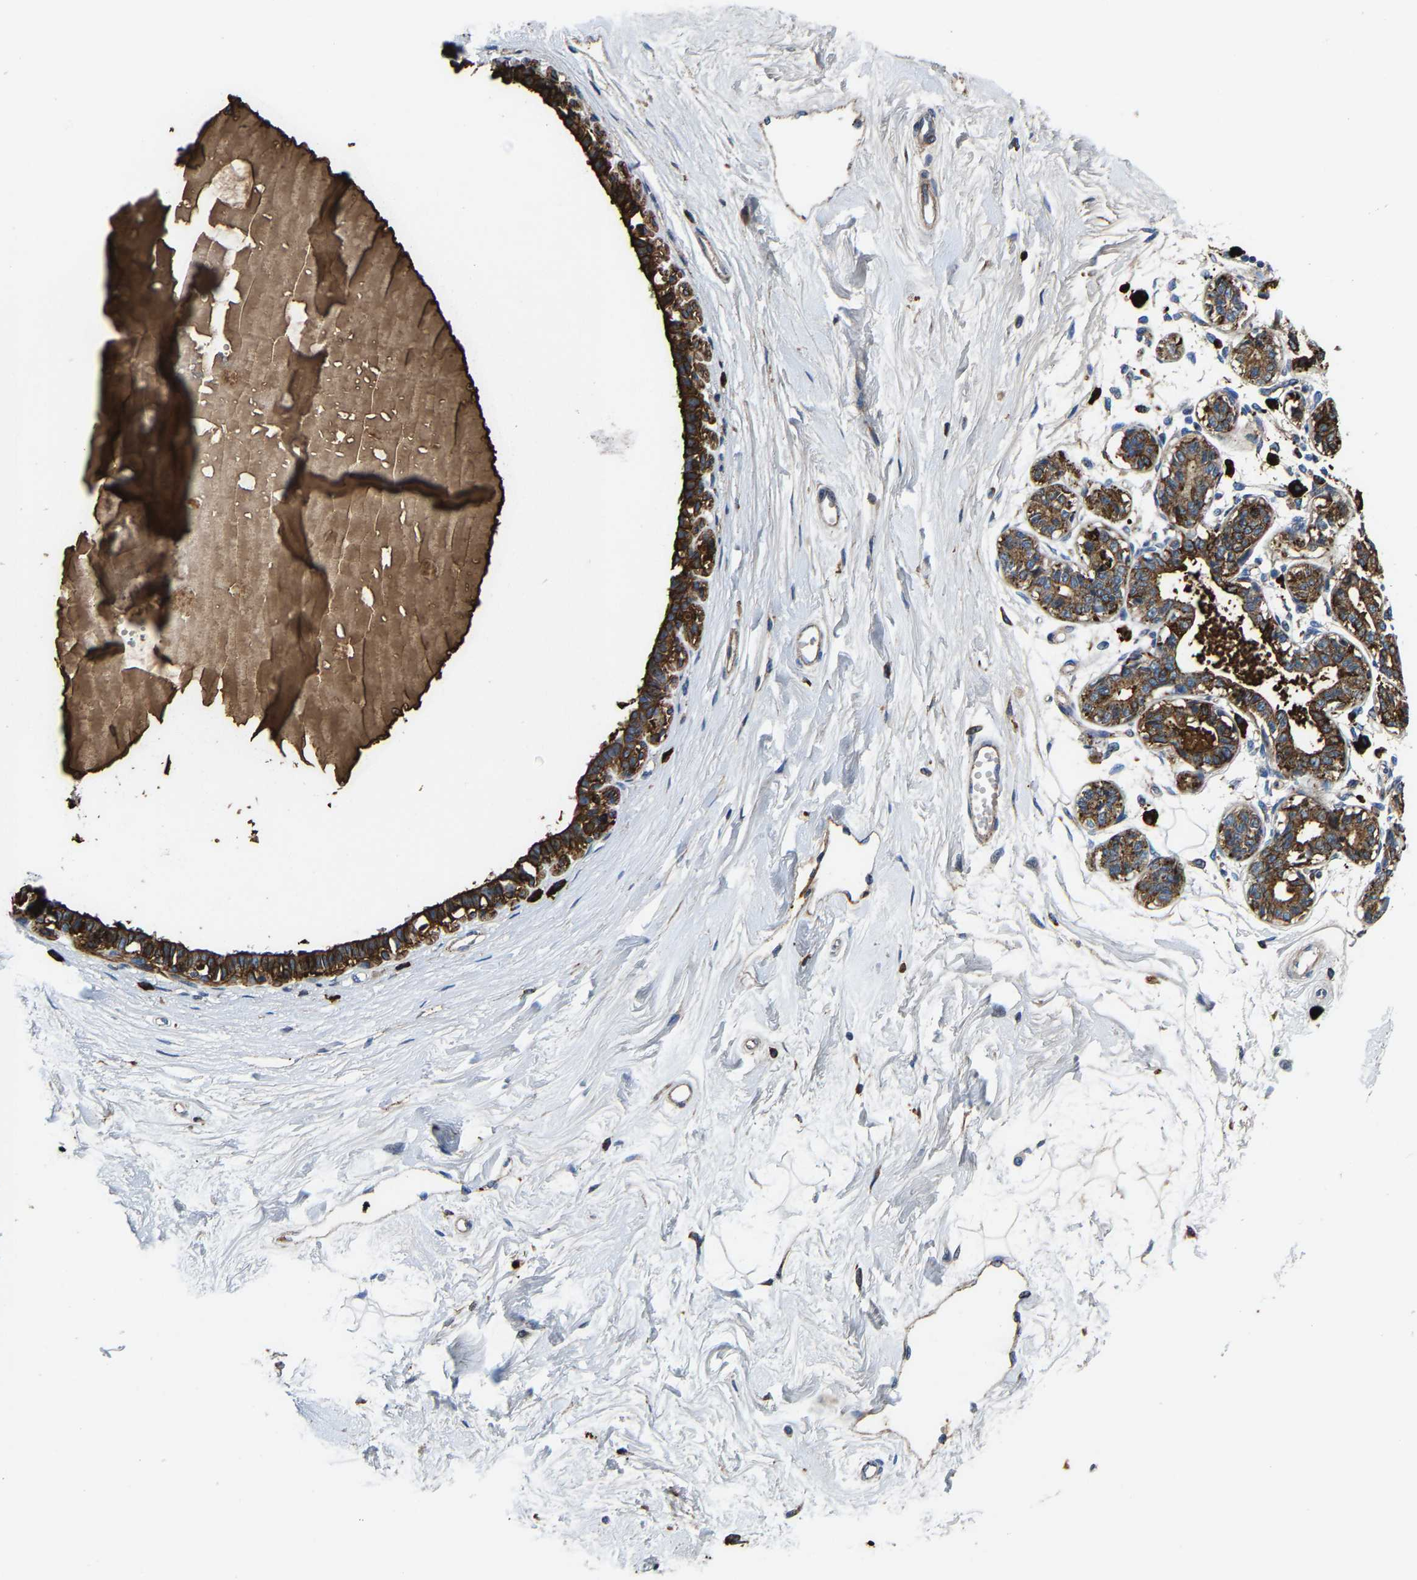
{"staining": {"intensity": "negative", "quantity": "none", "location": "none"}, "tissue": "breast", "cell_type": "Adipocytes", "image_type": "normal", "snomed": [{"axis": "morphology", "description": "Normal tissue, NOS"}, {"axis": "topography", "description": "Breast"}], "caption": "Breast stained for a protein using immunohistochemistry (IHC) reveals no expression adipocytes.", "gene": "DPP7", "patient": {"sex": "female", "age": 45}}